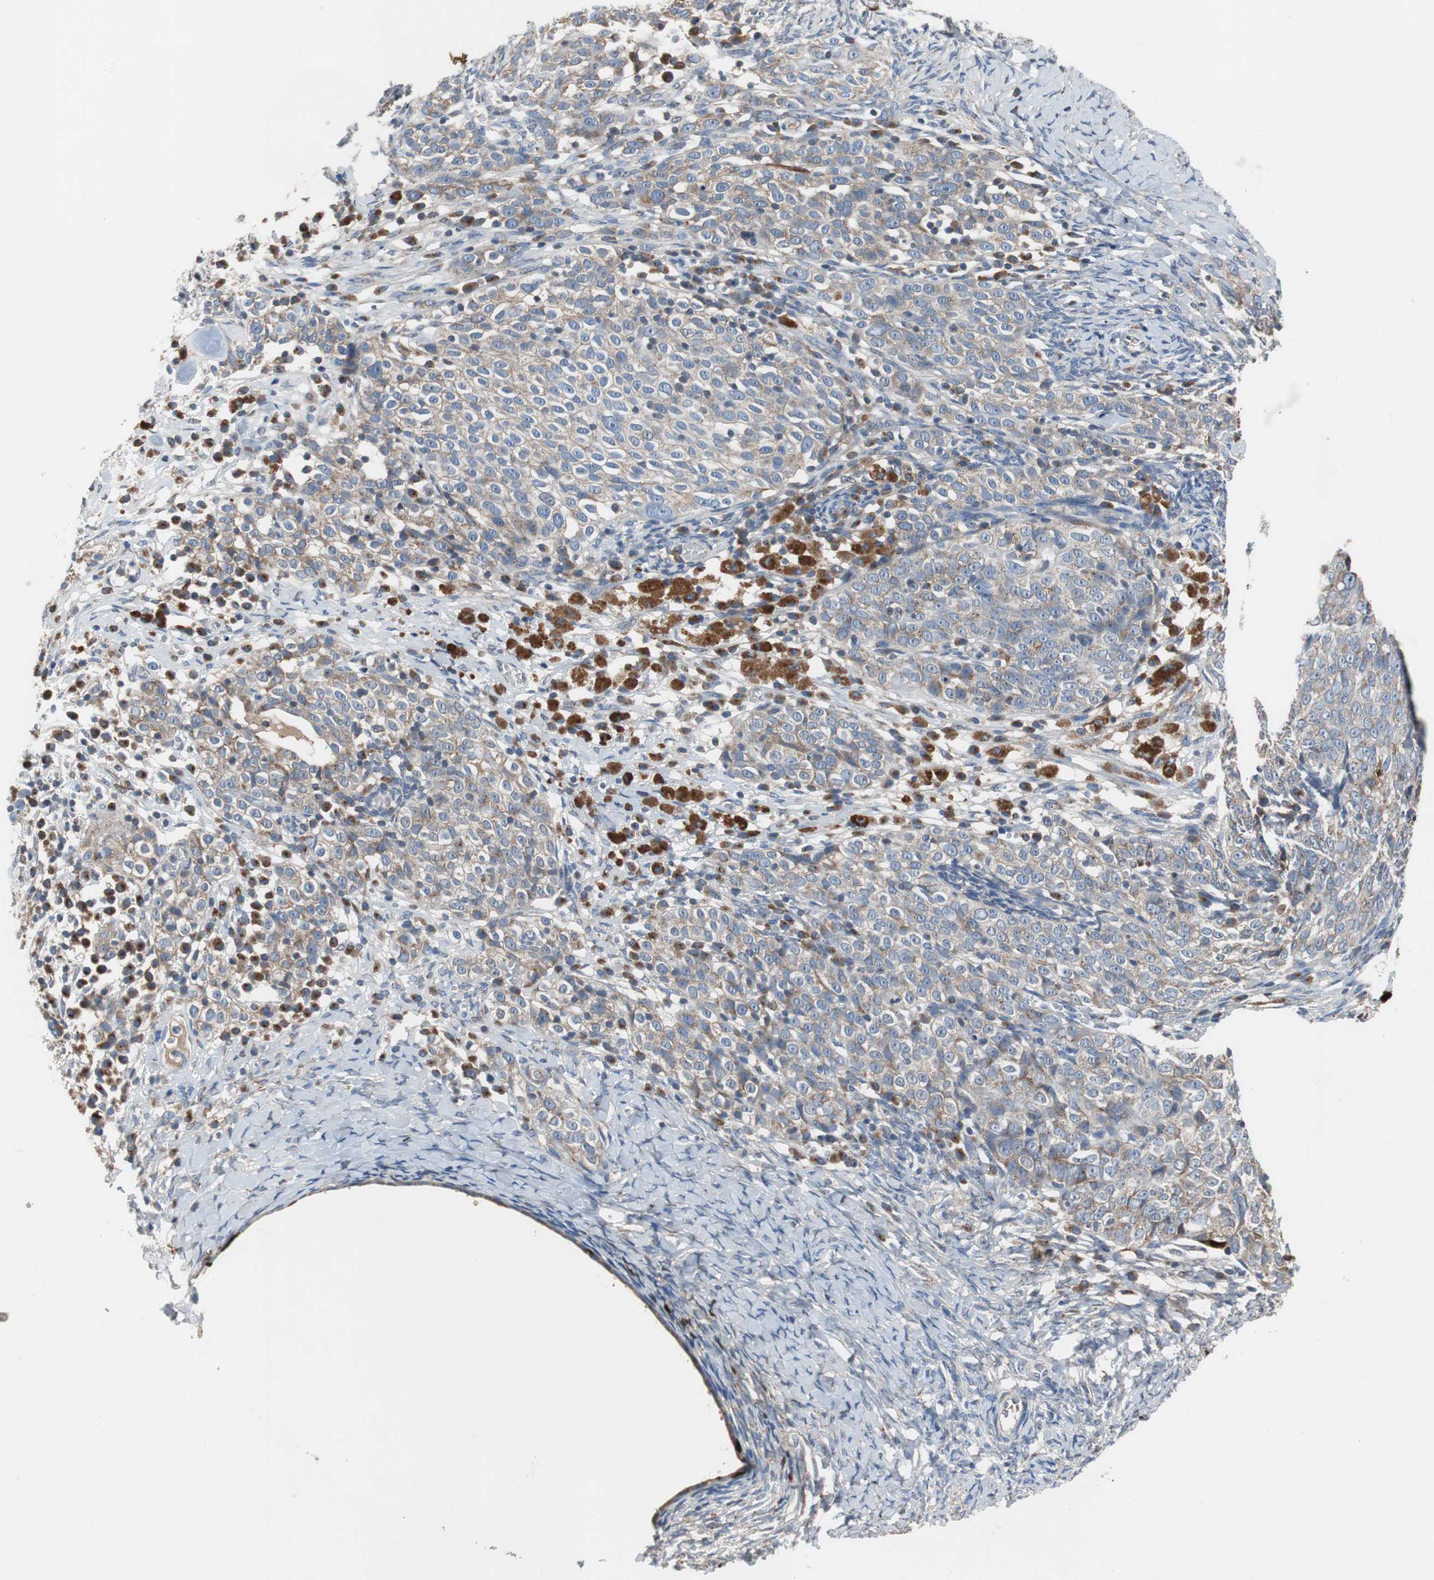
{"staining": {"intensity": "moderate", "quantity": ">75%", "location": "cytoplasmic/membranous"}, "tissue": "ovarian cancer", "cell_type": "Tumor cells", "image_type": "cancer", "snomed": [{"axis": "morphology", "description": "Normal tissue, NOS"}, {"axis": "morphology", "description": "Cystadenocarcinoma, serous, NOS"}, {"axis": "topography", "description": "Ovary"}], "caption": "Moderate cytoplasmic/membranous protein expression is identified in about >75% of tumor cells in ovarian serous cystadenocarcinoma. (DAB IHC with brightfield microscopy, high magnification).", "gene": "CALB2", "patient": {"sex": "female", "age": 62}}